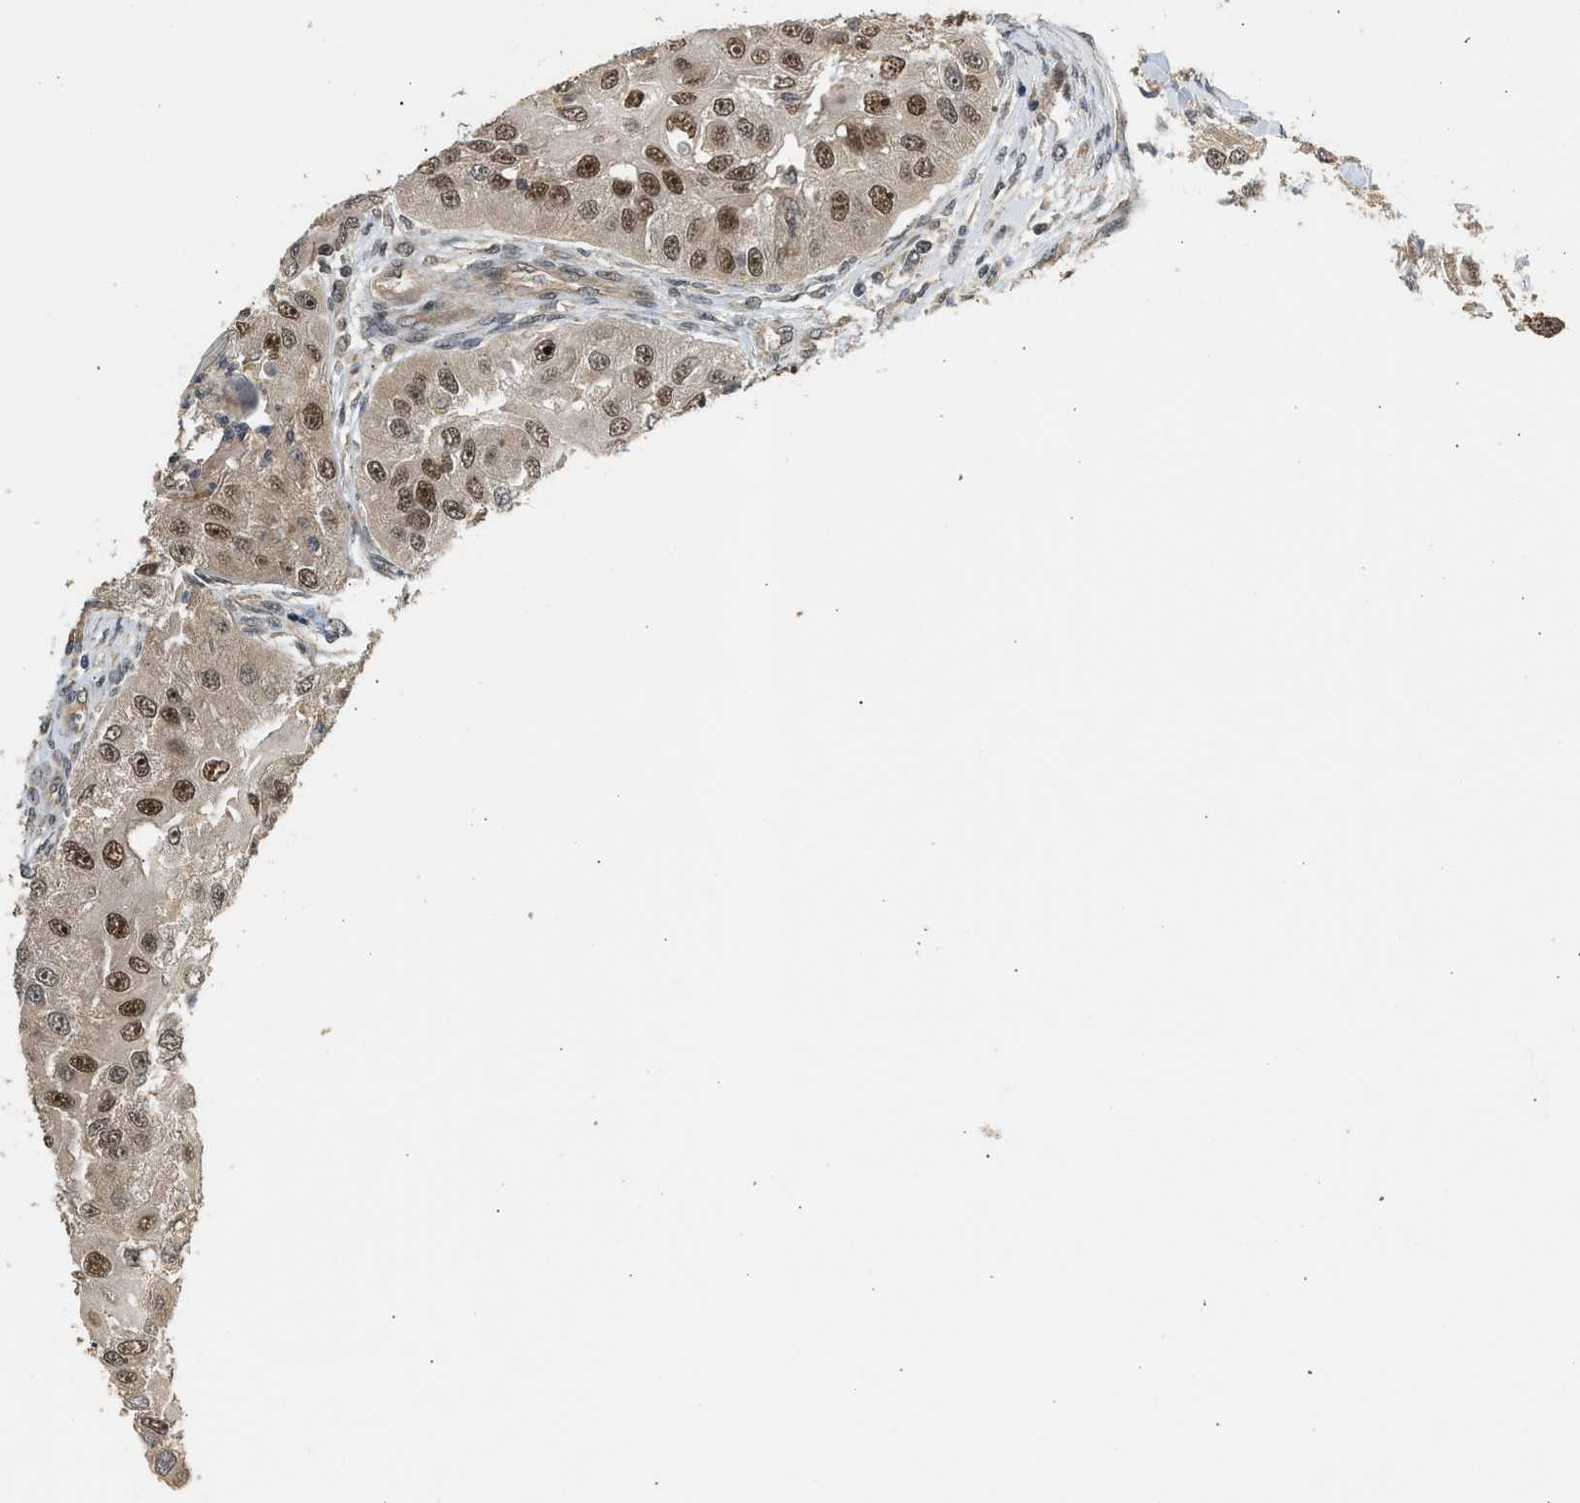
{"staining": {"intensity": "moderate", "quantity": ">75%", "location": "cytoplasmic/membranous,nuclear"}, "tissue": "head and neck cancer", "cell_type": "Tumor cells", "image_type": "cancer", "snomed": [{"axis": "morphology", "description": "Normal tissue, NOS"}, {"axis": "morphology", "description": "Squamous cell carcinoma, NOS"}, {"axis": "topography", "description": "Skeletal muscle"}, {"axis": "topography", "description": "Head-Neck"}], "caption": "Squamous cell carcinoma (head and neck) tissue exhibits moderate cytoplasmic/membranous and nuclear staining in approximately >75% of tumor cells", "gene": "GET1", "patient": {"sex": "male", "age": 51}}